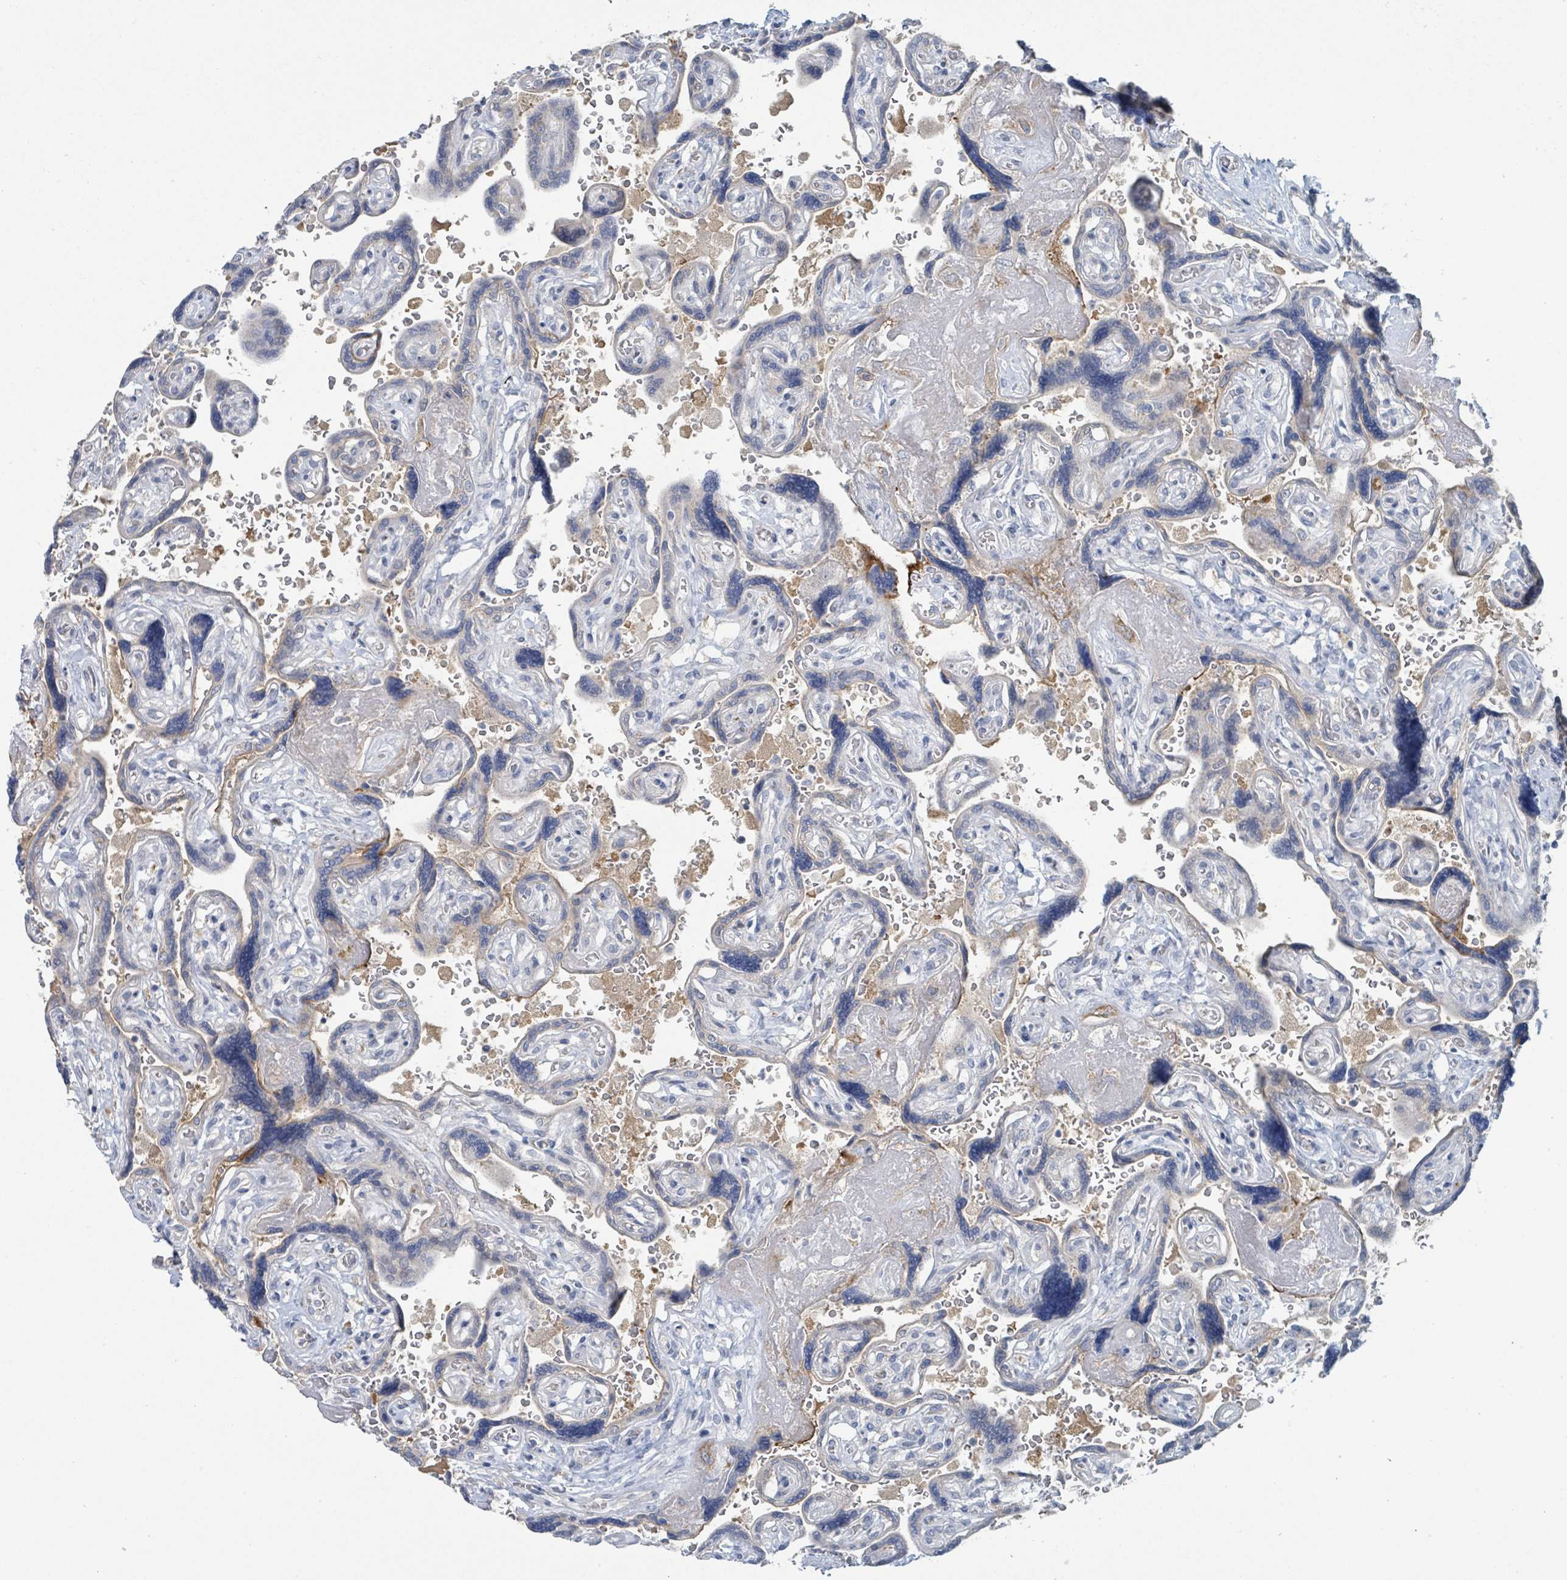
{"staining": {"intensity": "moderate", "quantity": "<25%", "location": "cytoplasmic/membranous"}, "tissue": "placenta", "cell_type": "Trophoblastic cells", "image_type": "normal", "snomed": [{"axis": "morphology", "description": "Normal tissue, NOS"}, {"axis": "topography", "description": "Placenta"}], "caption": "Immunohistochemistry histopathology image of normal placenta: placenta stained using IHC reveals low levels of moderate protein expression localized specifically in the cytoplasmic/membranous of trophoblastic cells, appearing as a cytoplasmic/membranous brown color.", "gene": "ANKRD55", "patient": {"sex": "female", "age": 32}}